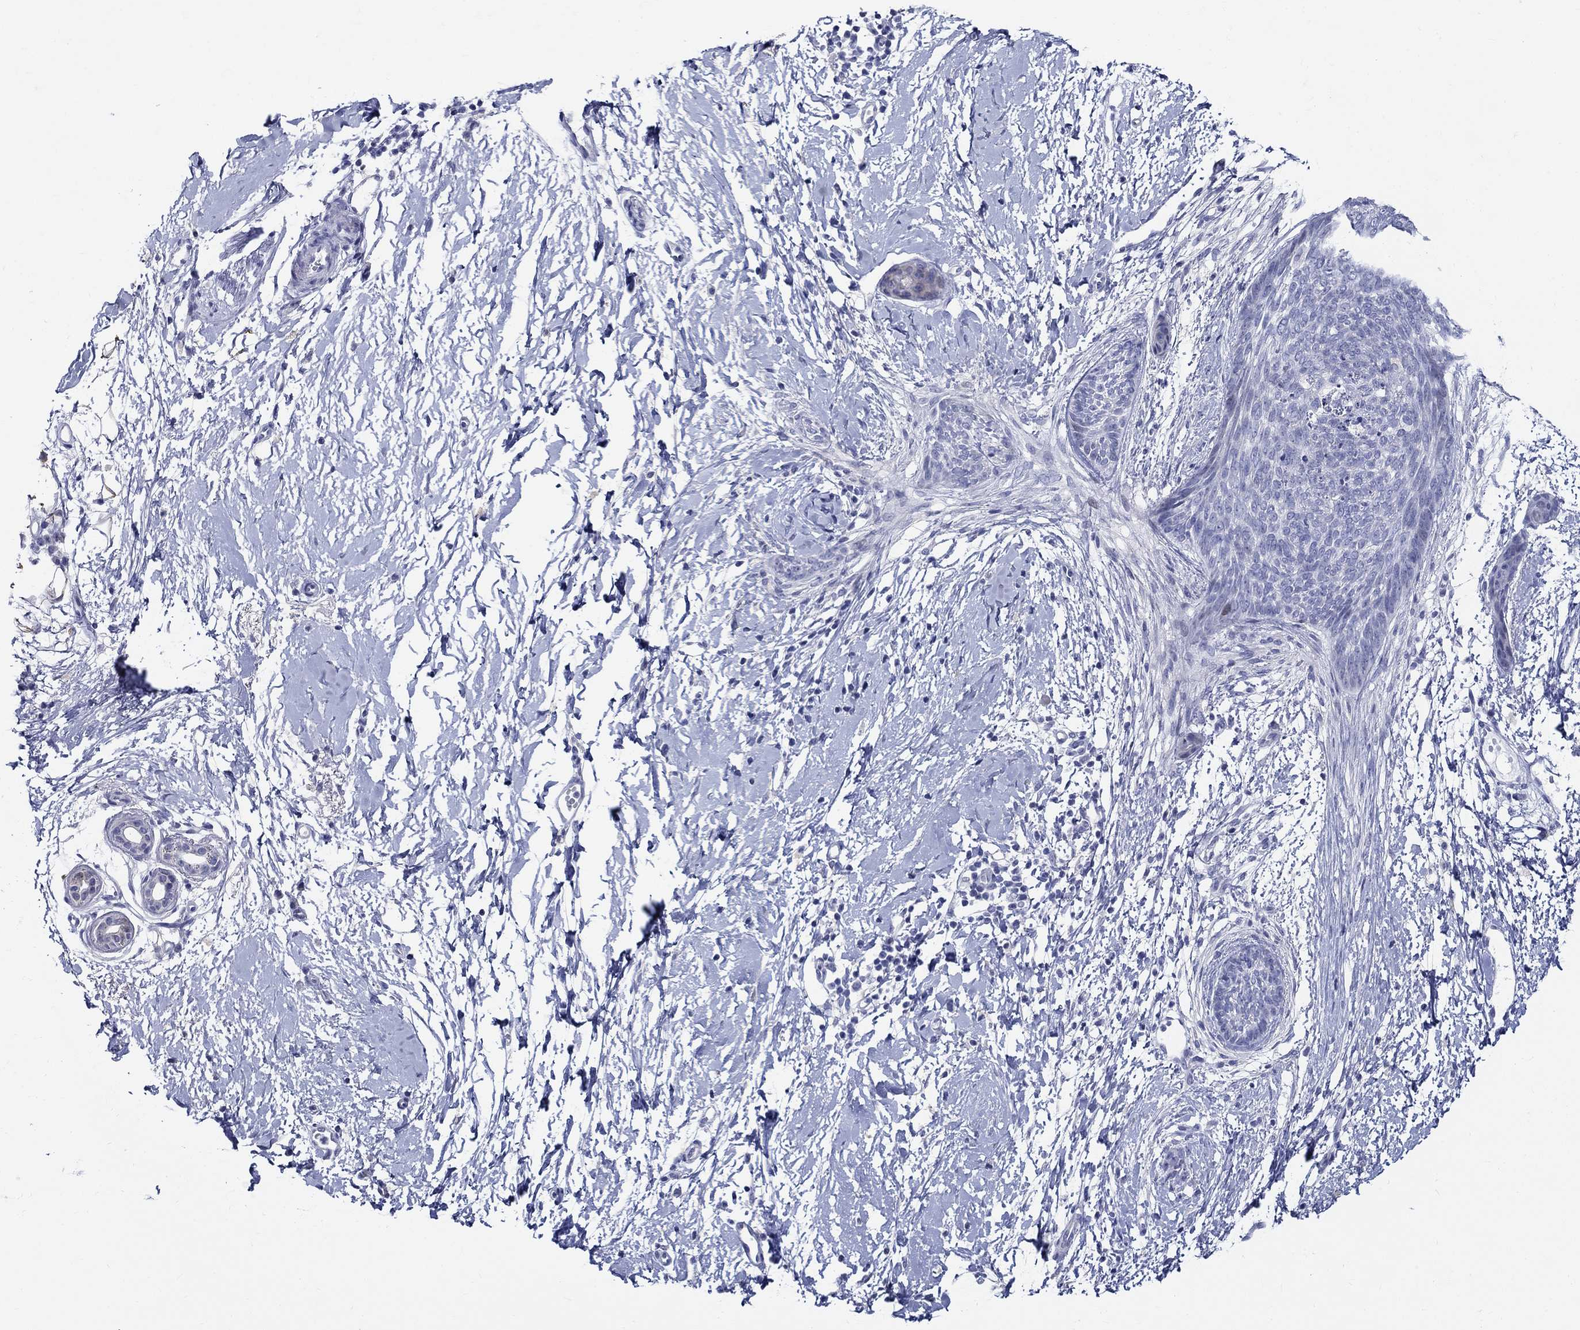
{"staining": {"intensity": "negative", "quantity": "none", "location": "none"}, "tissue": "skin cancer", "cell_type": "Tumor cells", "image_type": "cancer", "snomed": [{"axis": "morphology", "description": "Normal tissue, NOS"}, {"axis": "morphology", "description": "Basal cell carcinoma"}, {"axis": "topography", "description": "Skin"}], "caption": "A micrograph of skin cancer stained for a protein exhibits no brown staining in tumor cells.", "gene": "CRYGS", "patient": {"sex": "male", "age": 84}}